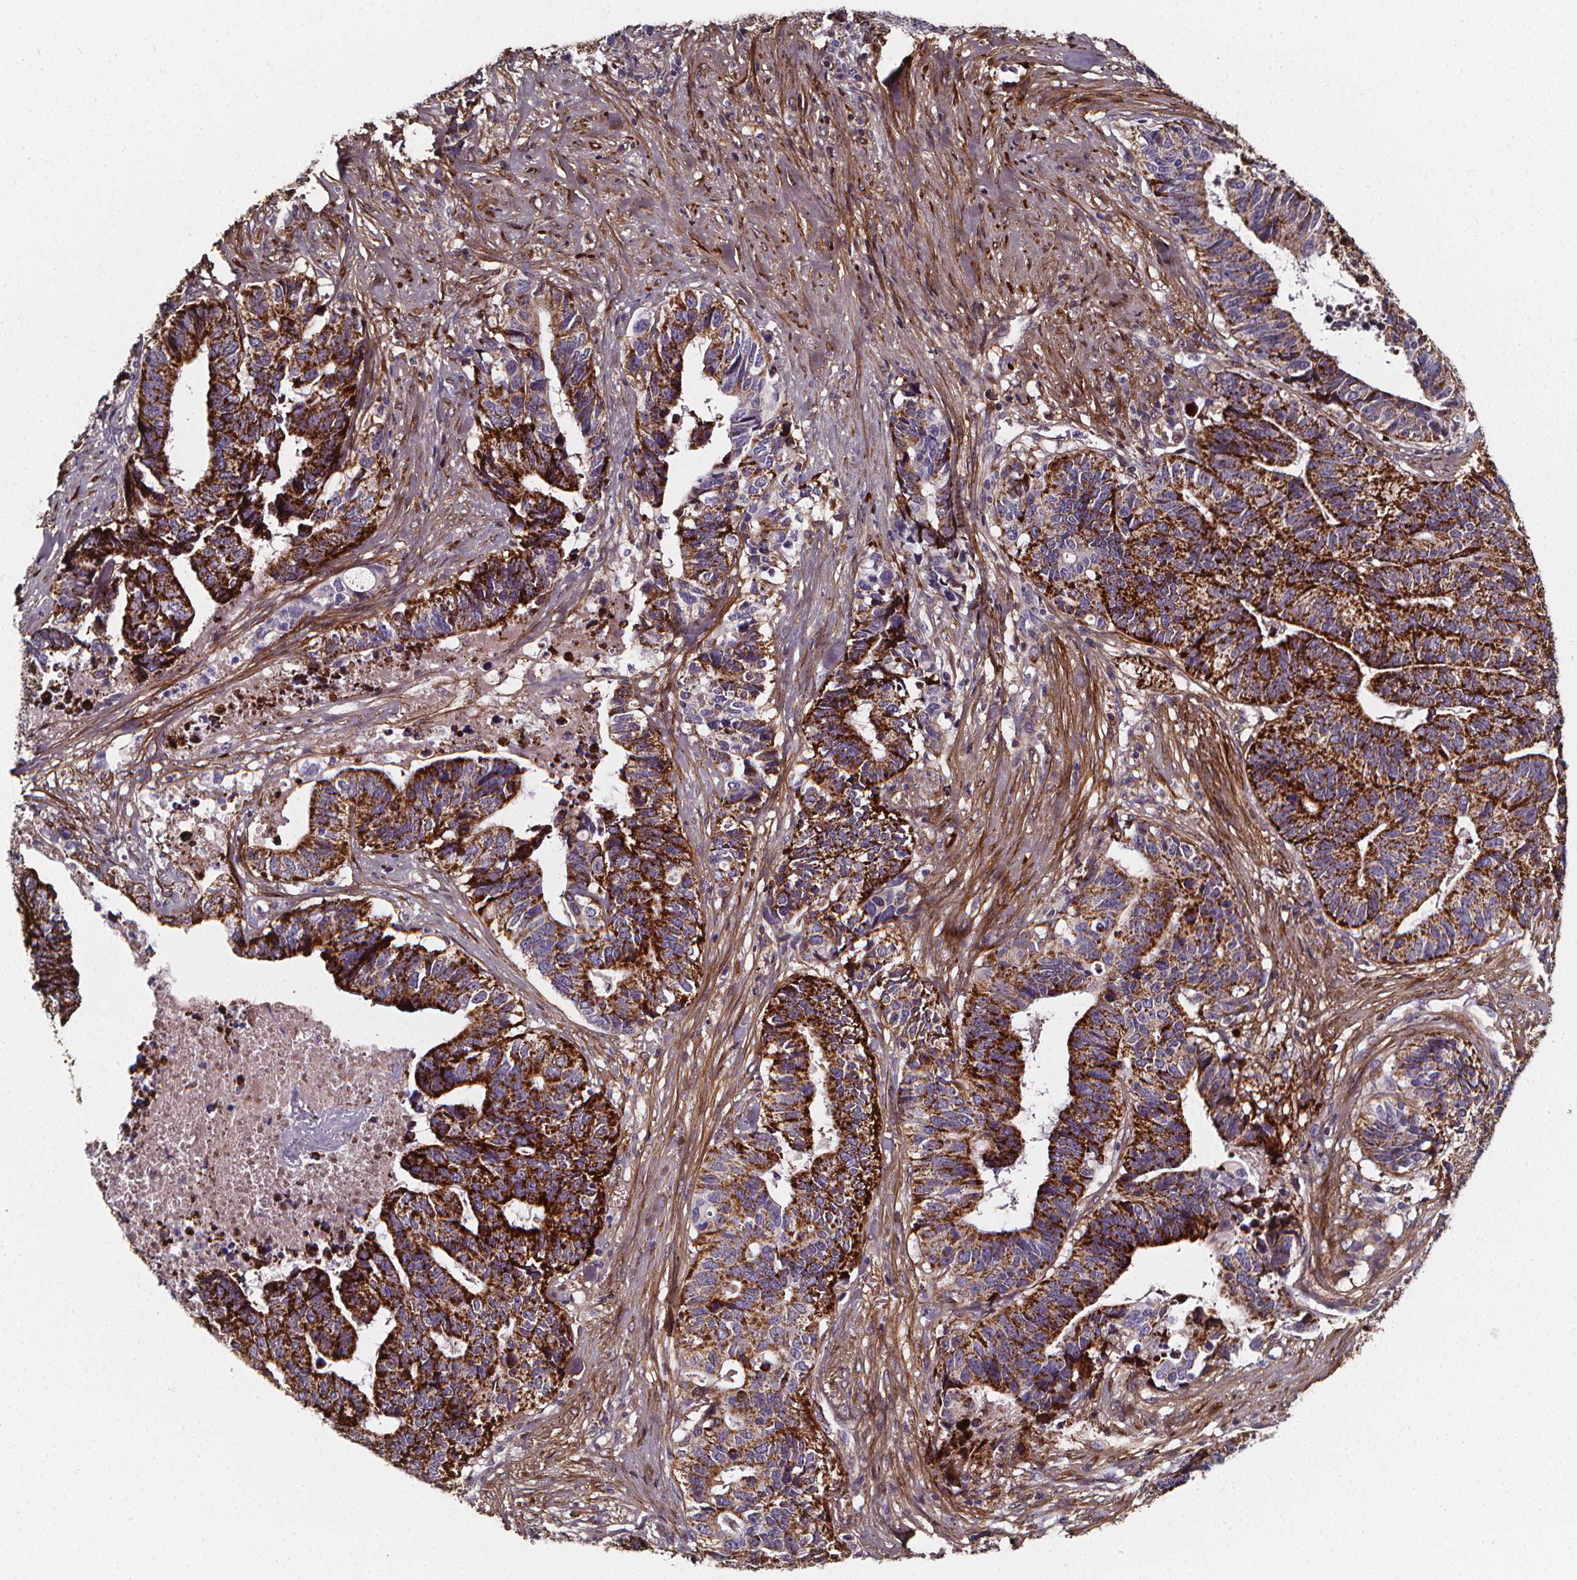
{"staining": {"intensity": "strong", "quantity": "25%-75%", "location": "cytoplasmic/membranous"}, "tissue": "stomach cancer", "cell_type": "Tumor cells", "image_type": "cancer", "snomed": [{"axis": "morphology", "description": "Adenocarcinoma, NOS"}, {"axis": "topography", "description": "Stomach, upper"}], "caption": "Adenocarcinoma (stomach) stained for a protein (brown) exhibits strong cytoplasmic/membranous positive staining in about 25%-75% of tumor cells.", "gene": "AEBP1", "patient": {"sex": "female", "age": 67}}